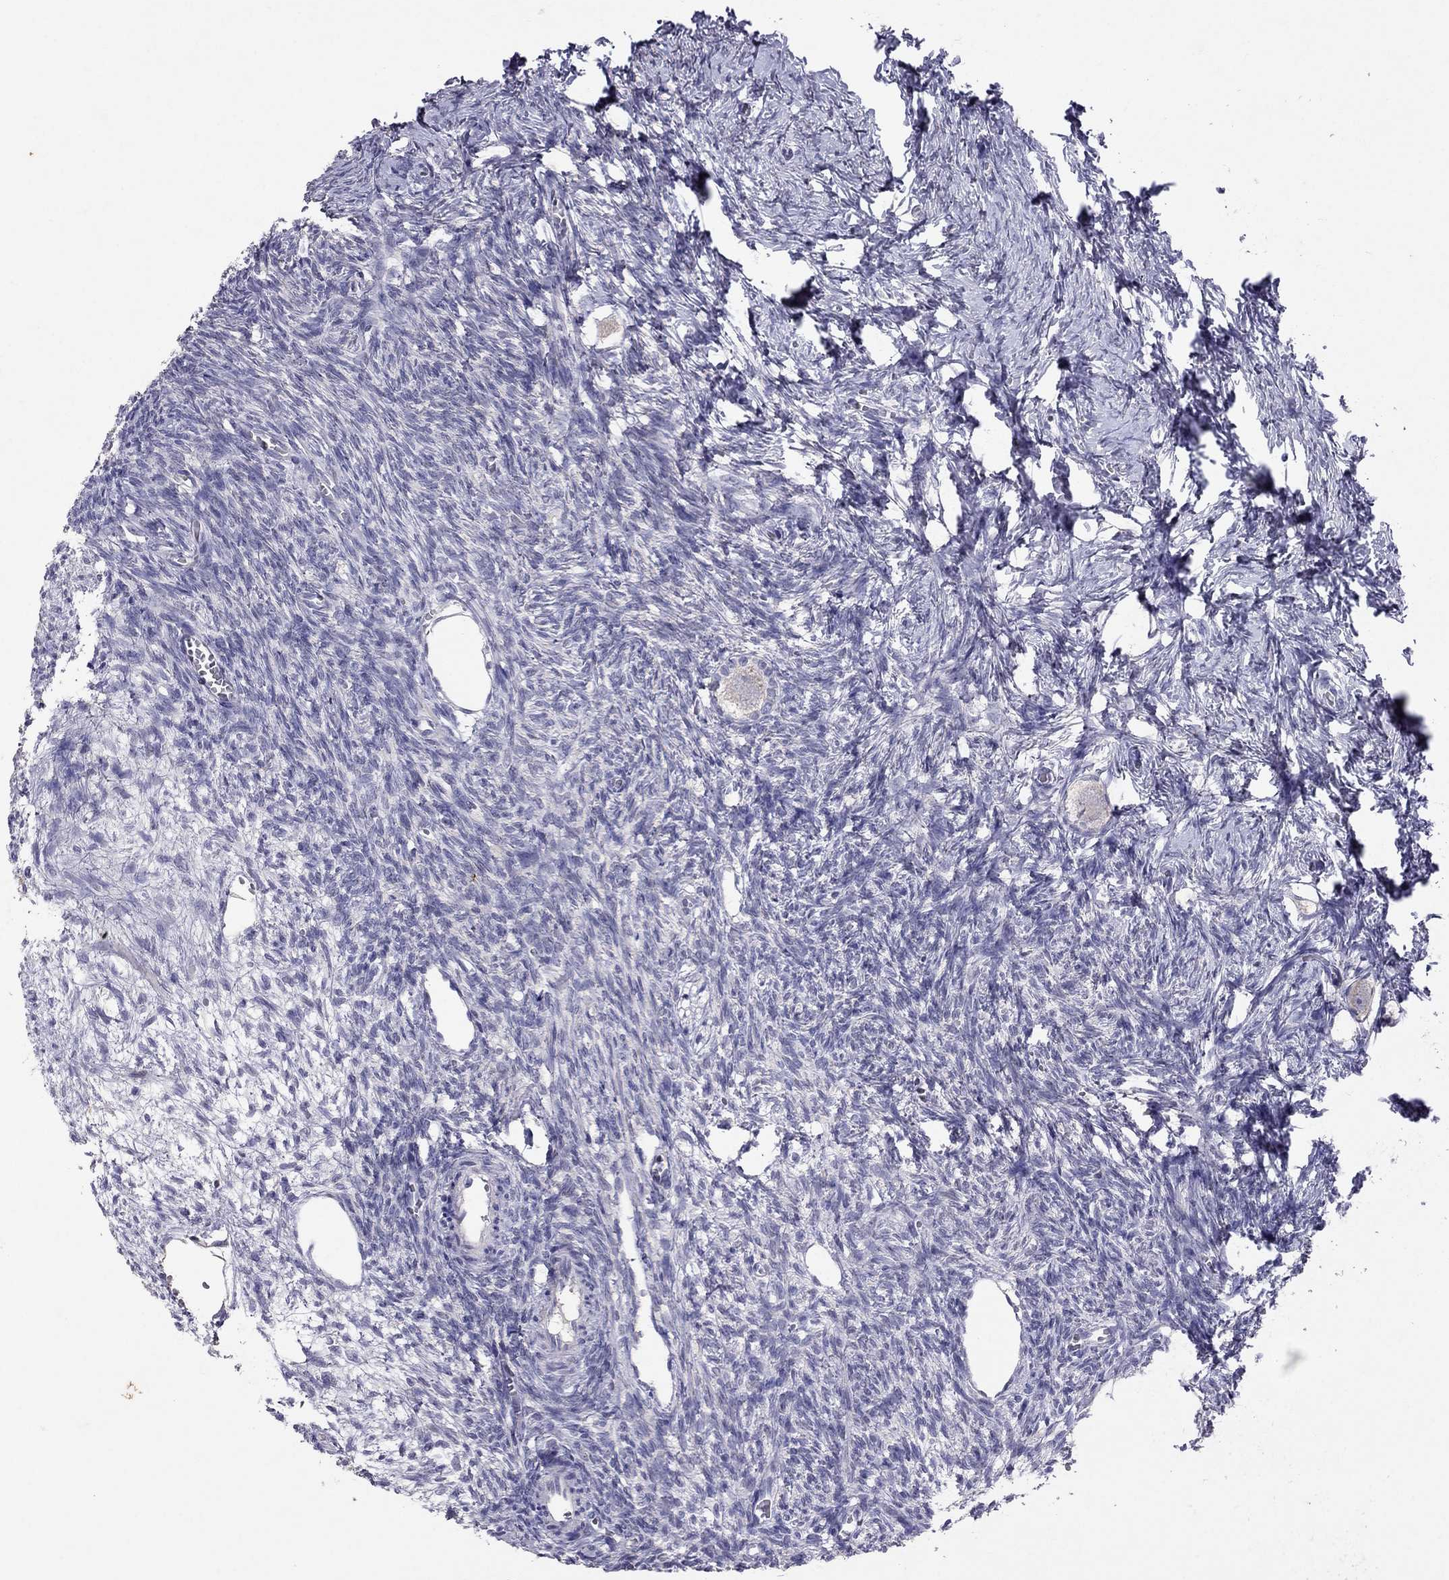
{"staining": {"intensity": "negative", "quantity": "none", "location": "none"}, "tissue": "ovary", "cell_type": "Follicle cells", "image_type": "normal", "snomed": [{"axis": "morphology", "description": "Normal tissue, NOS"}, {"axis": "topography", "description": "Ovary"}], "caption": "Follicle cells are negative for protein expression in unremarkable human ovary. (Brightfield microscopy of DAB immunohistochemistry (IHC) at high magnification).", "gene": "FST", "patient": {"sex": "female", "age": 27}}